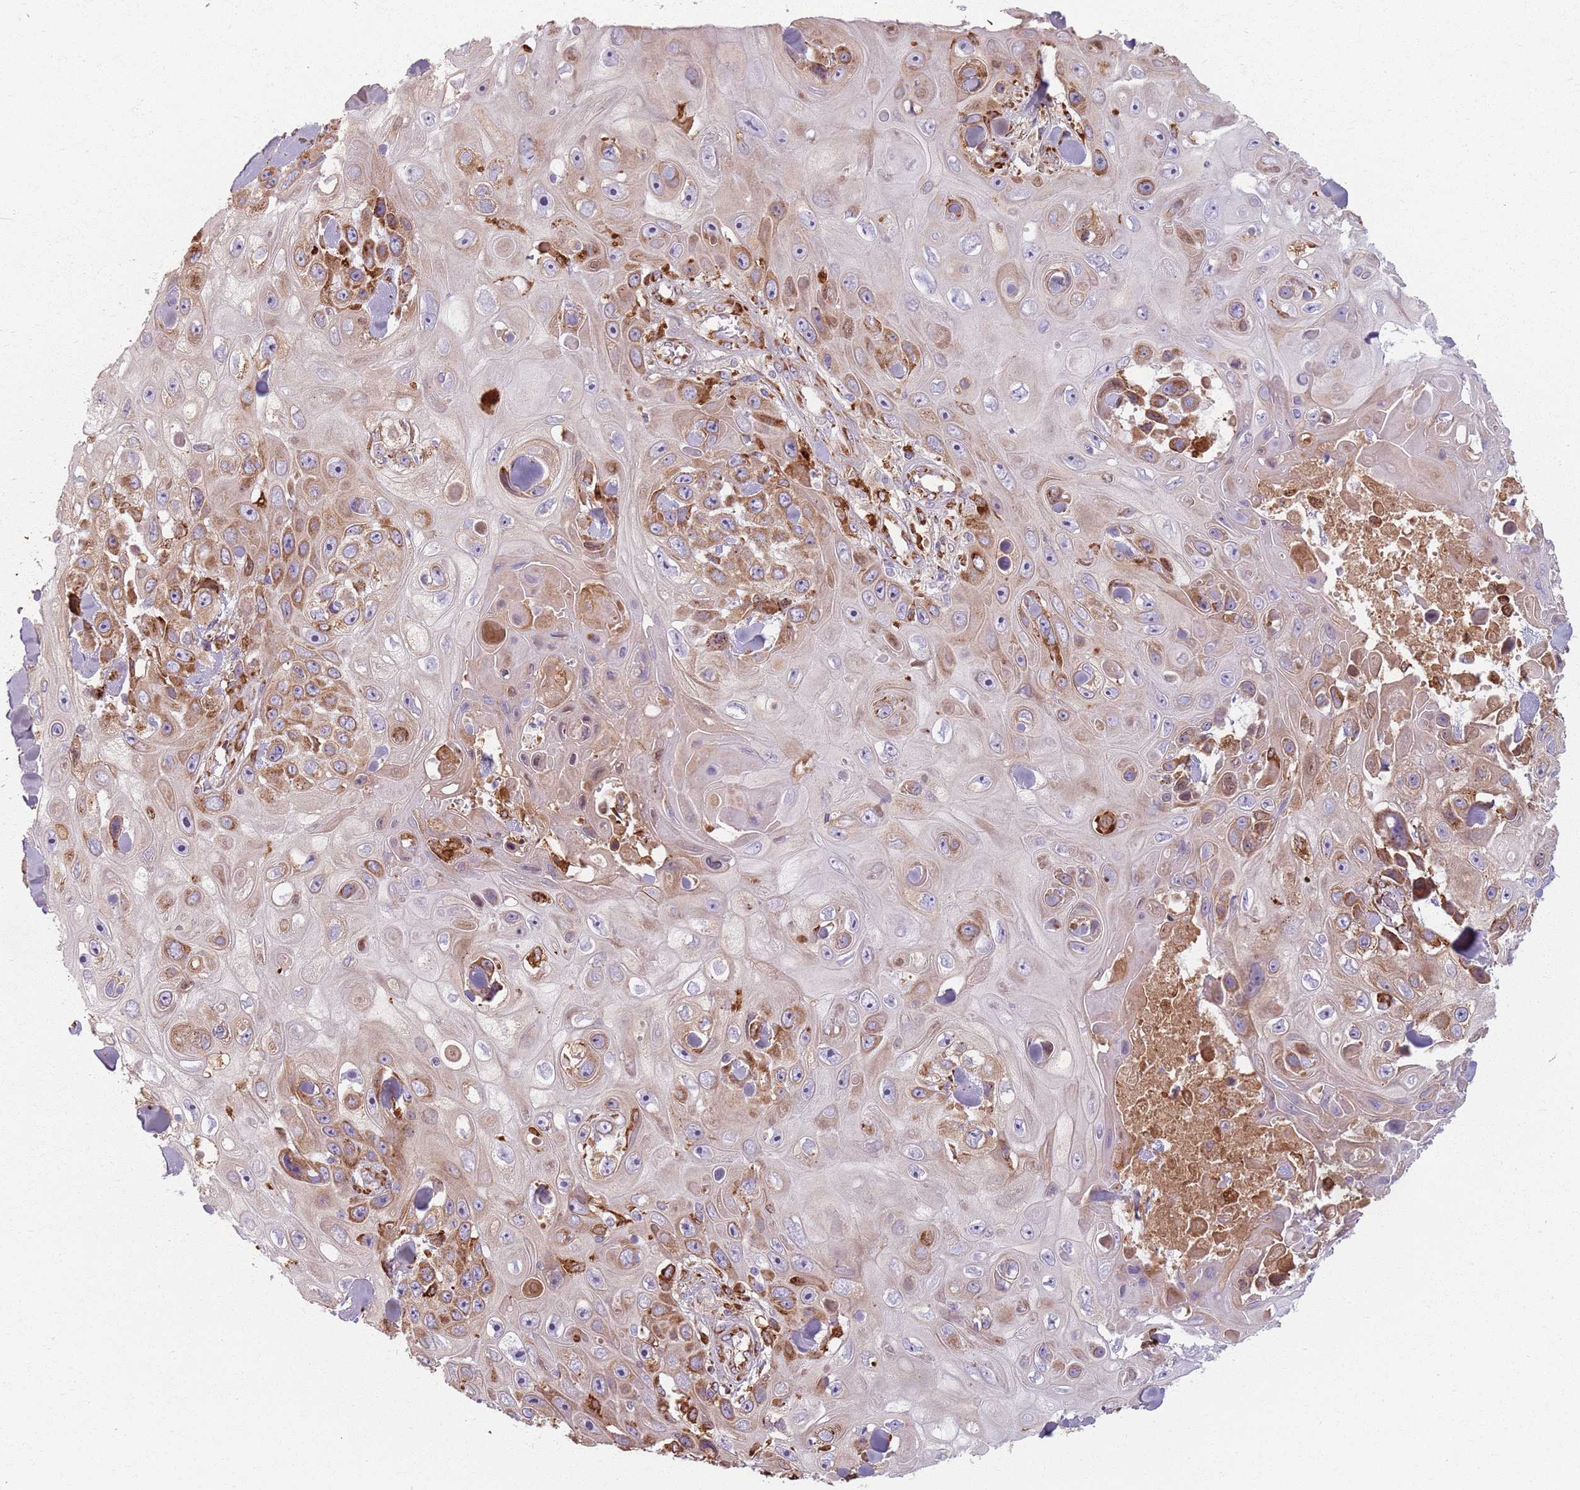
{"staining": {"intensity": "moderate", "quantity": "<25%", "location": "cytoplasmic/membranous"}, "tissue": "skin cancer", "cell_type": "Tumor cells", "image_type": "cancer", "snomed": [{"axis": "morphology", "description": "Squamous cell carcinoma, NOS"}, {"axis": "topography", "description": "Skin"}], "caption": "The photomicrograph demonstrates a brown stain indicating the presence of a protein in the cytoplasmic/membranous of tumor cells in squamous cell carcinoma (skin). The protein of interest is stained brown, and the nuclei are stained in blue (DAB IHC with brightfield microscopy, high magnification).", "gene": "COLGALT1", "patient": {"sex": "male", "age": 82}}